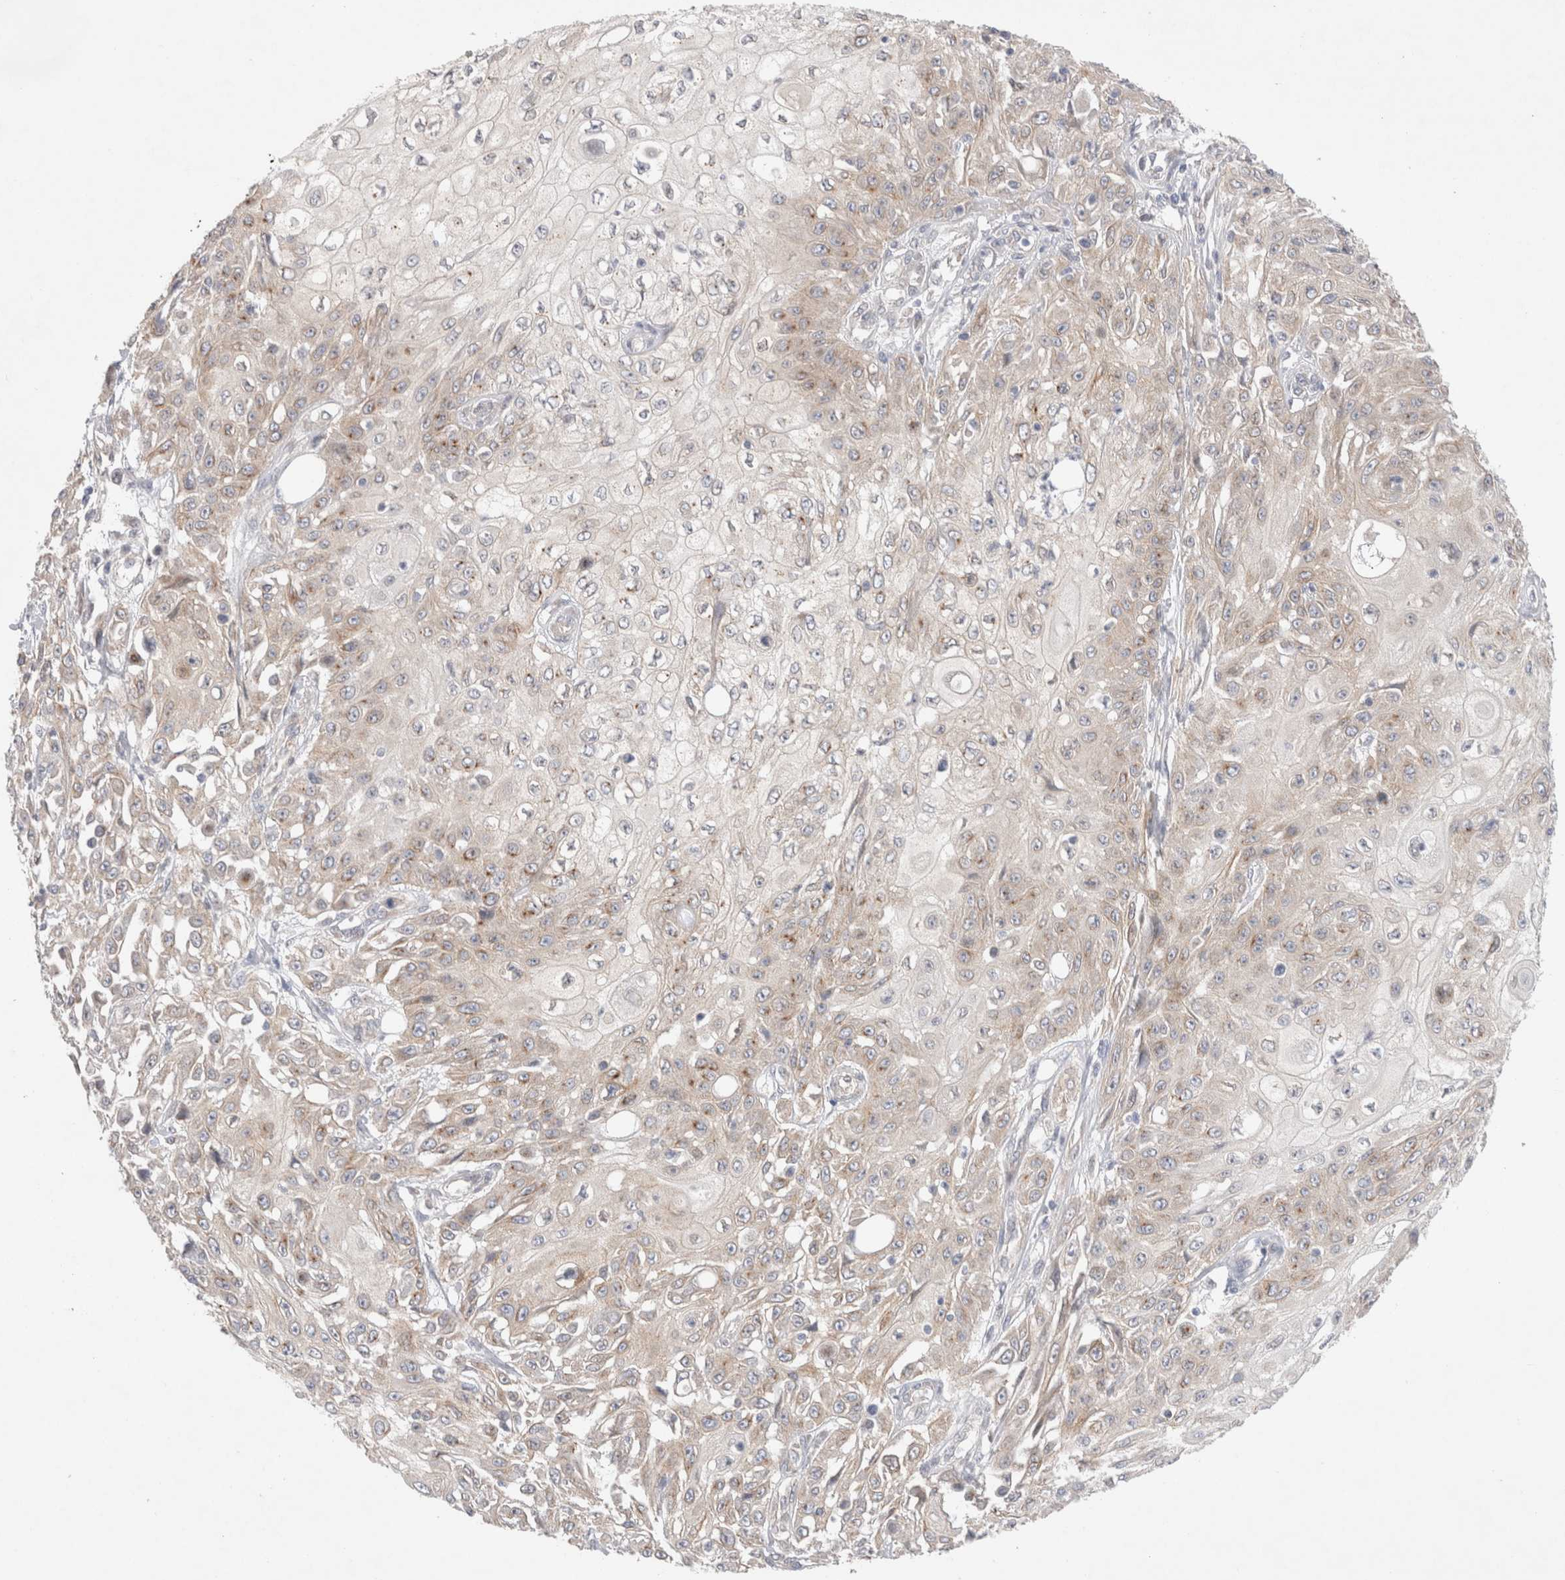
{"staining": {"intensity": "weak", "quantity": "<25%", "location": "cytoplasmic/membranous"}, "tissue": "skin cancer", "cell_type": "Tumor cells", "image_type": "cancer", "snomed": [{"axis": "morphology", "description": "Squamous cell carcinoma, NOS"}, {"axis": "morphology", "description": "Squamous cell carcinoma, metastatic, NOS"}, {"axis": "topography", "description": "Skin"}, {"axis": "topography", "description": "Lymph node"}], "caption": "Skin metastatic squamous cell carcinoma was stained to show a protein in brown. There is no significant positivity in tumor cells.", "gene": "BICD2", "patient": {"sex": "male", "age": 75}}